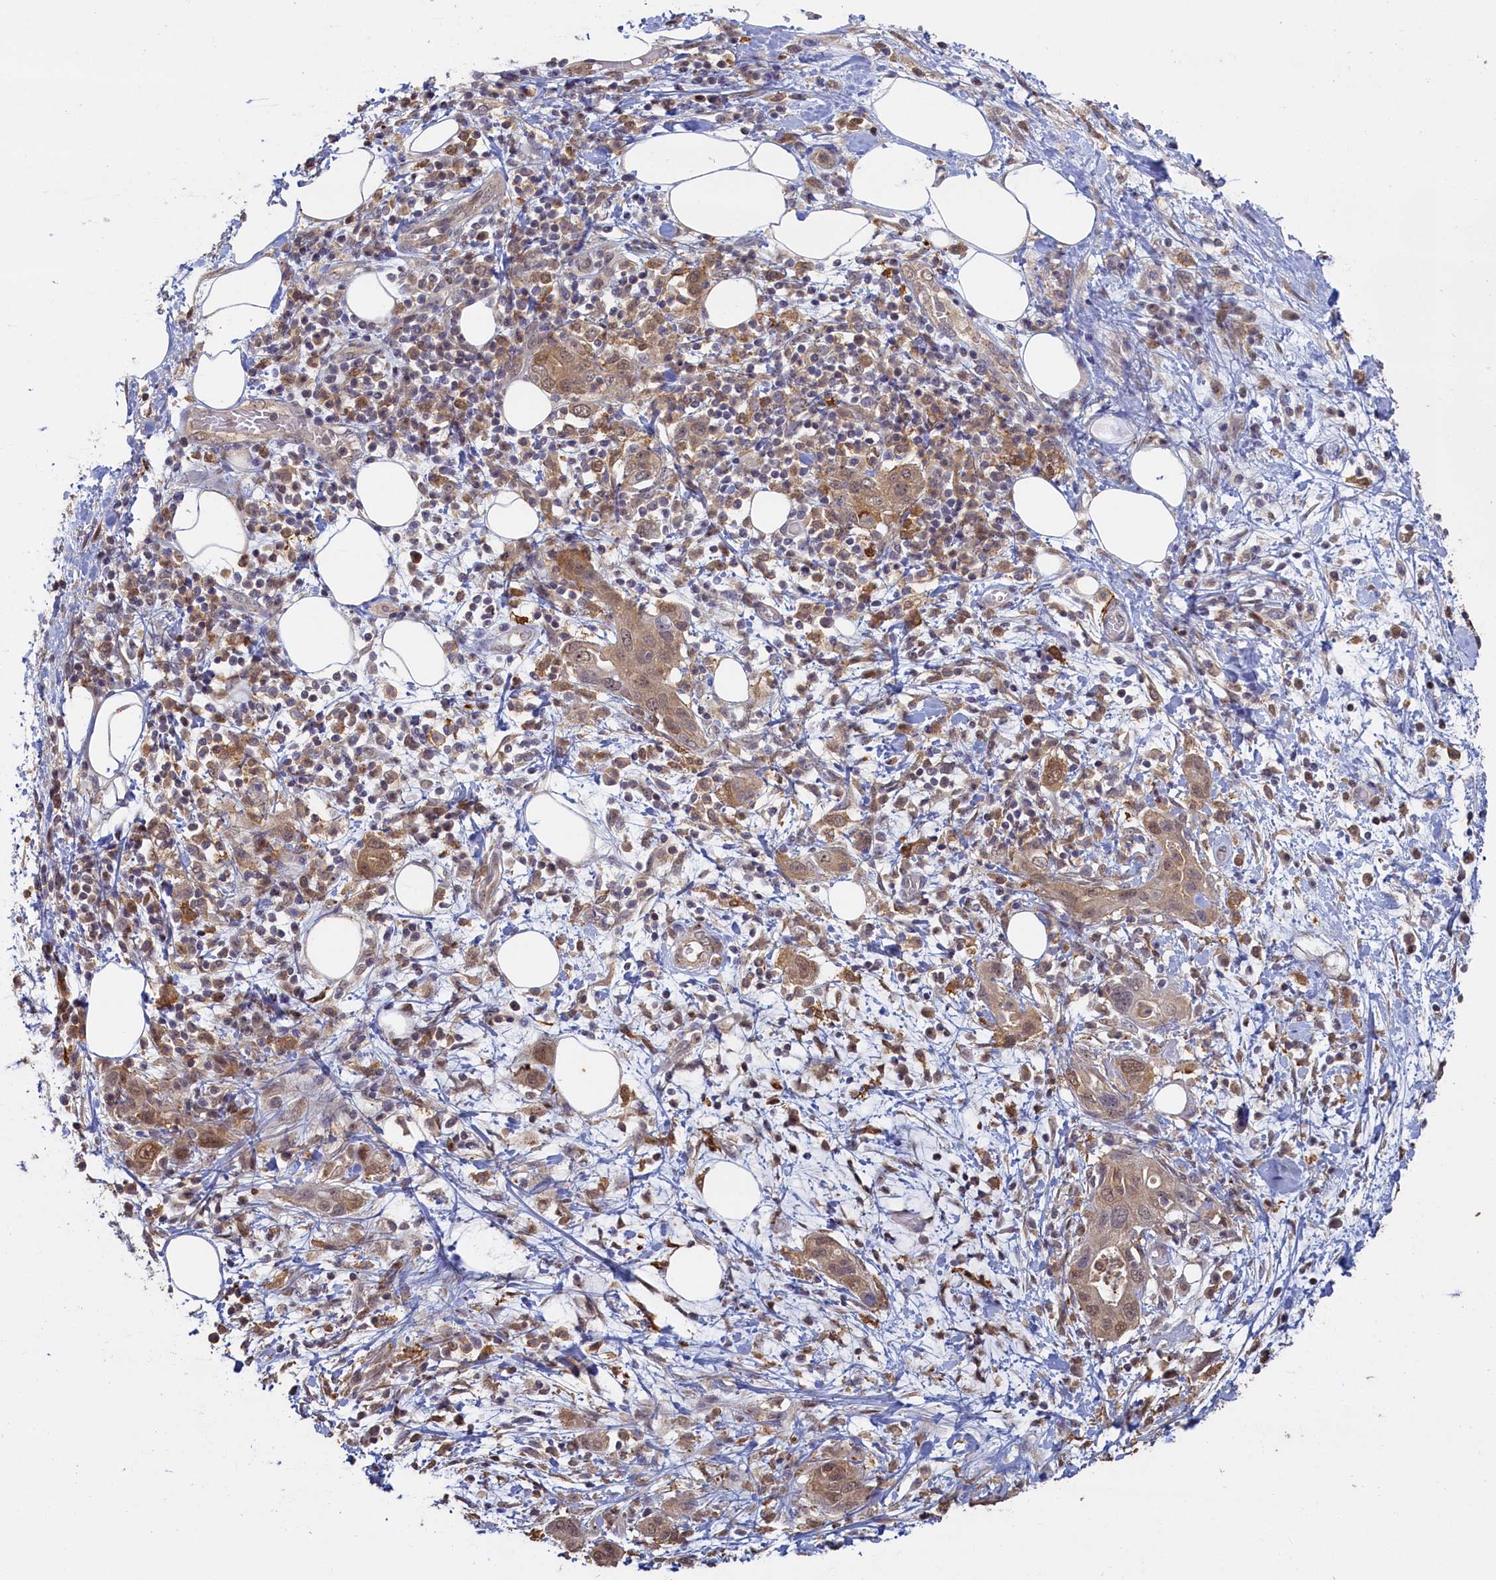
{"staining": {"intensity": "weak", "quantity": ">75%", "location": "cytoplasmic/membranous,nuclear"}, "tissue": "pancreatic cancer", "cell_type": "Tumor cells", "image_type": "cancer", "snomed": [{"axis": "morphology", "description": "Adenocarcinoma, NOS"}, {"axis": "topography", "description": "Pancreas"}], "caption": "Pancreatic cancer (adenocarcinoma) was stained to show a protein in brown. There is low levels of weak cytoplasmic/membranous and nuclear staining in about >75% of tumor cells.", "gene": "UCHL3", "patient": {"sex": "female", "age": 73}}